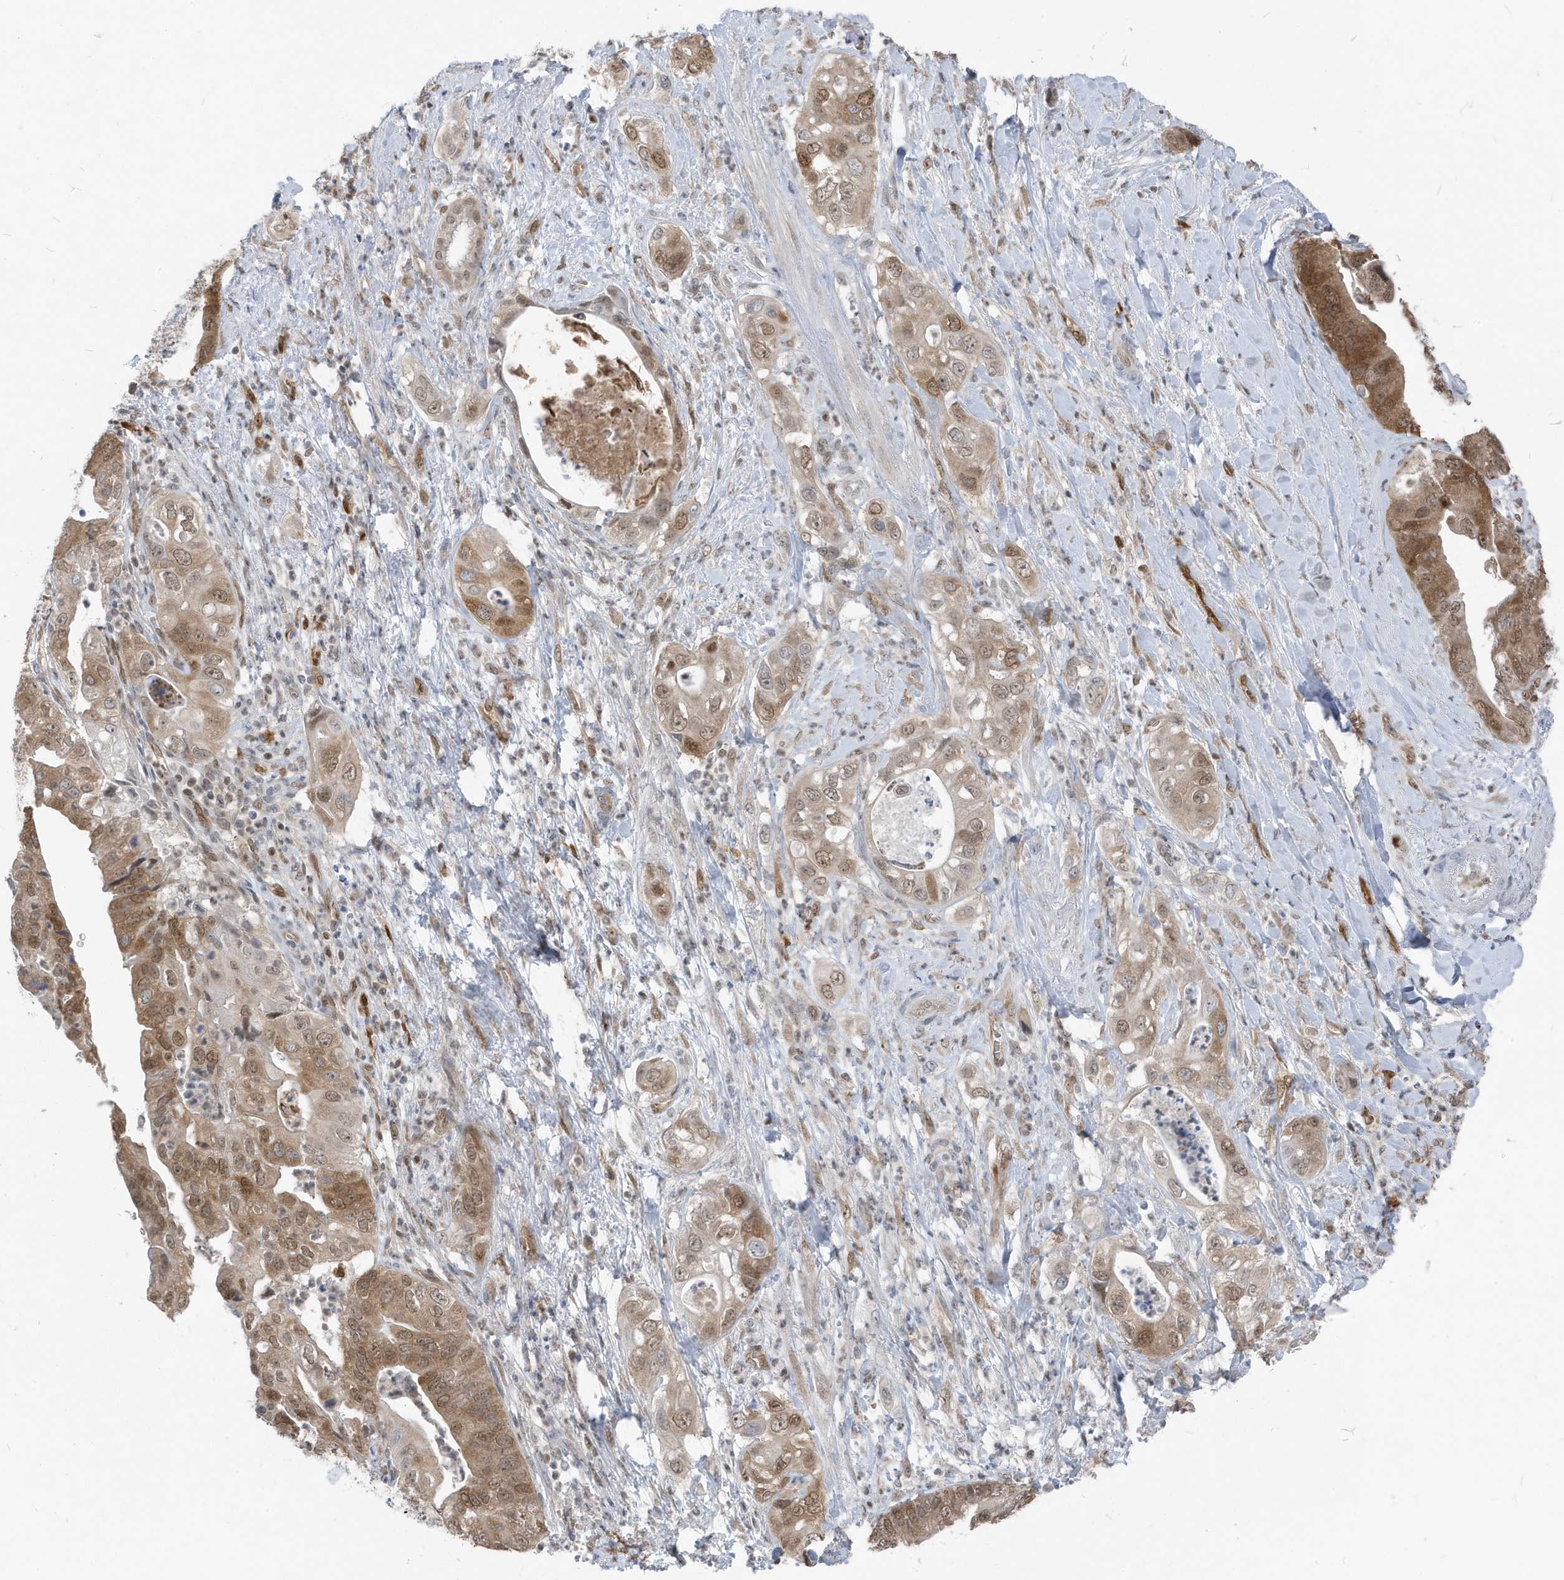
{"staining": {"intensity": "moderate", "quantity": ">75%", "location": "cytoplasmic/membranous,nuclear"}, "tissue": "pancreatic cancer", "cell_type": "Tumor cells", "image_type": "cancer", "snomed": [{"axis": "morphology", "description": "Adenocarcinoma, NOS"}, {"axis": "topography", "description": "Pancreas"}], "caption": "The histopathology image reveals a brown stain indicating the presence of a protein in the cytoplasmic/membranous and nuclear of tumor cells in pancreatic cancer (adenocarcinoma). (DAB IHC with brightfield microscopy, high magnification).", "gene": "NCOA7", "patient": {"sex": "female", "age": 78}}